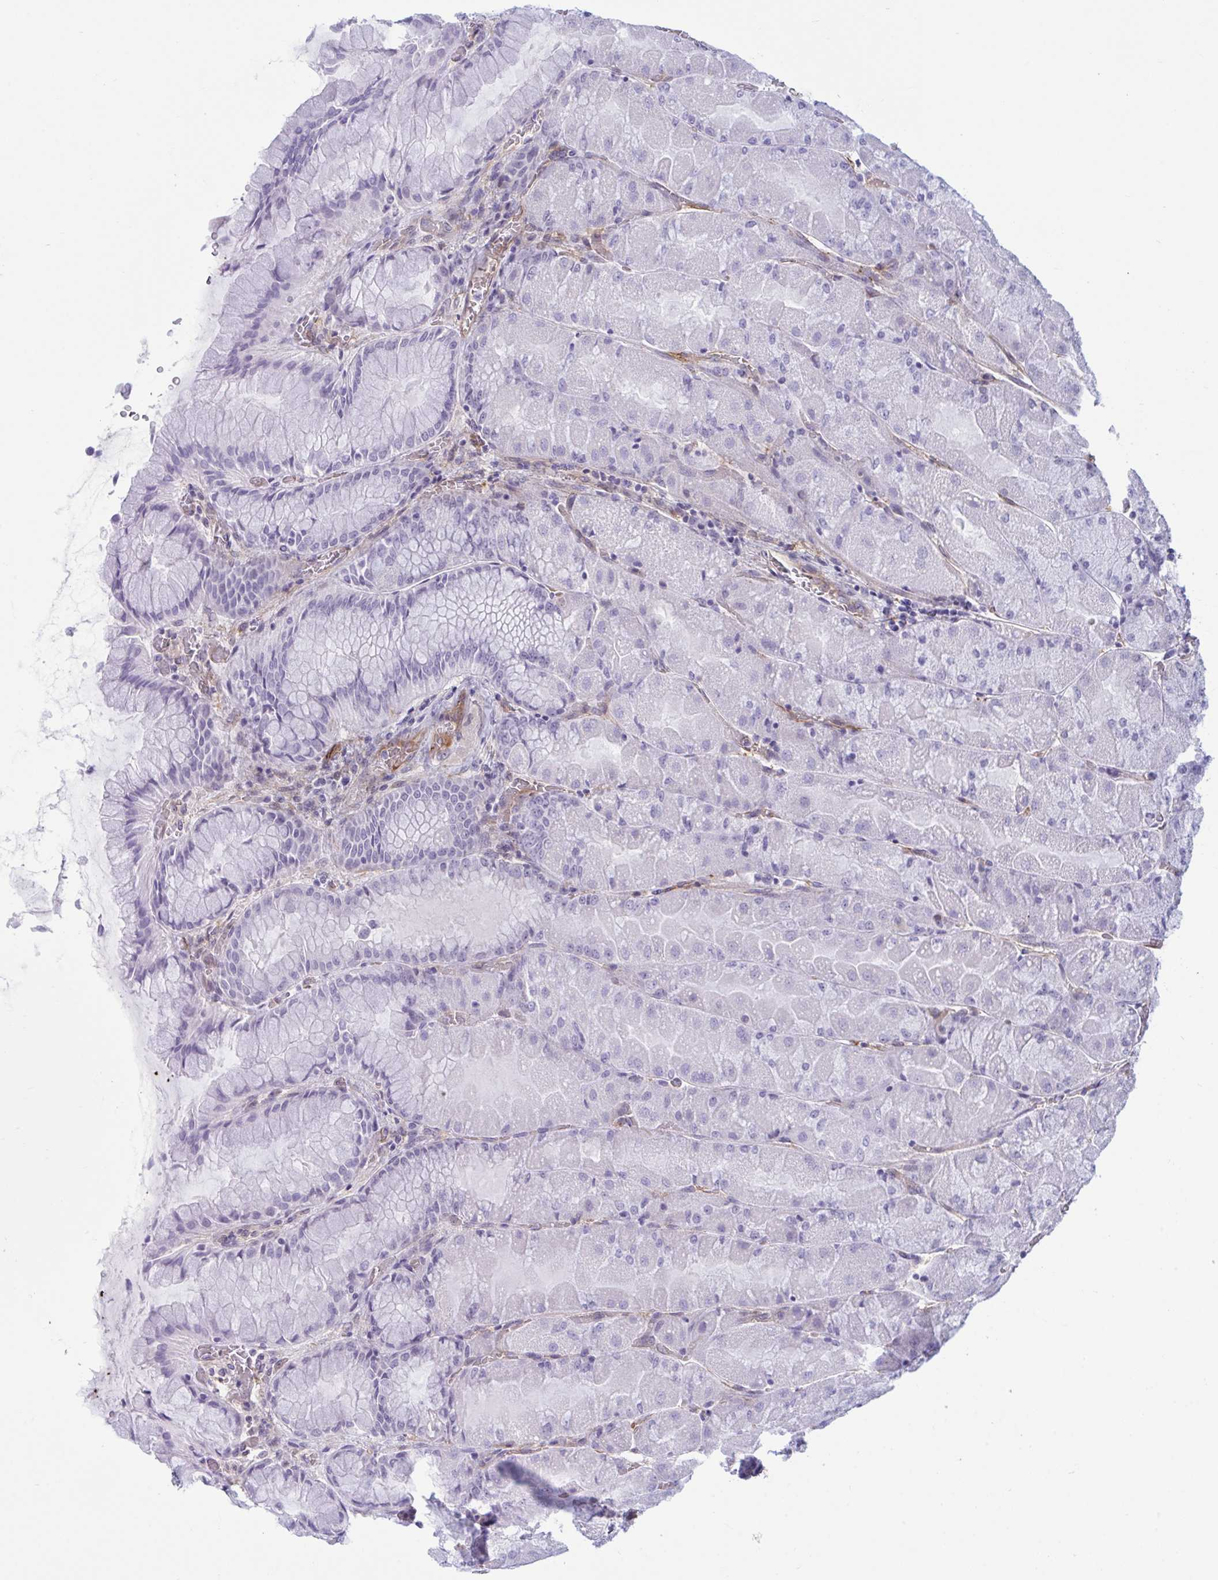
{"staining": {"intensity": "negative", "quantity": "none", "location": "none"}, "tissue": "stomach", "cell_type": "Glandular cells", "image_type": "normal", "snomed": [{"axis": "morphology", "description": "Normal tissue, NOS"}, {"axis": "topography", "description": "Stomach"}], "caption": "Immunohistochemical staining of normal stomach shows no significant expression in glandular cells. (DAB IHC visualized using brightfield microscopy, high magnification).", "gene": "PRRT4", "patient": {"sex": "female", "age": 61}}